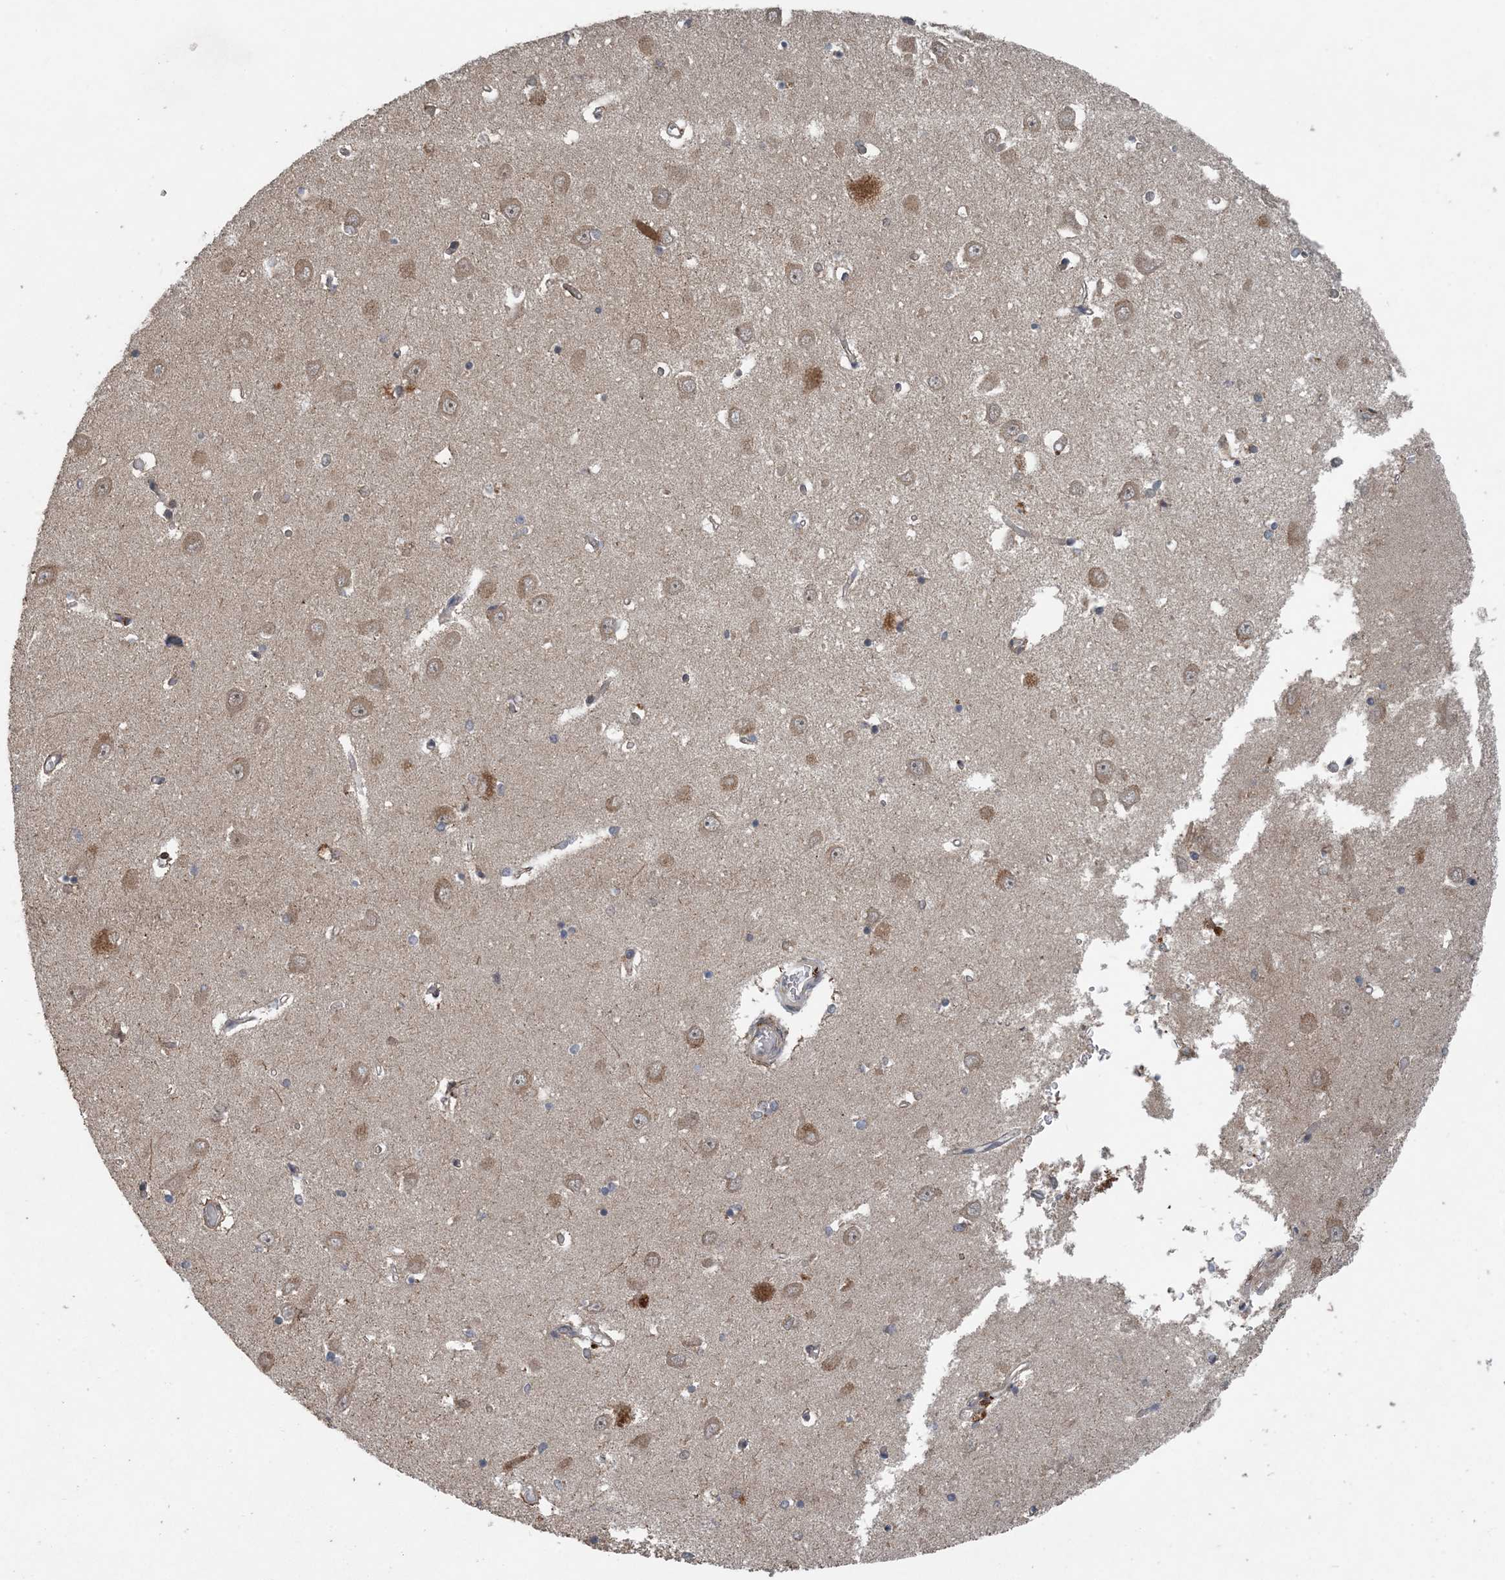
{"staining": {"intensity": "negative", "quantity": "none", "location": "none"}, "tissue": "hippocampus", "cell_type": "Glial cells", "image_type": "normal", "snomed": [{"axis": "morphology", "description": "Normal tissue, NOS"}, {"axis": "topography", "description": "Hippocampus"}], "caption": "A high-resolution micrograph shows immunohistochemistry staining of benign hippocampus, which displays no significant positivity in glial cells. (DAB (3,3'-diaminobenzidine) immunohistochemistry (IHC) with hematoxylin counter stain).", "gene": "MYO9B", "patient": {"sex": "male", "age": 70}}